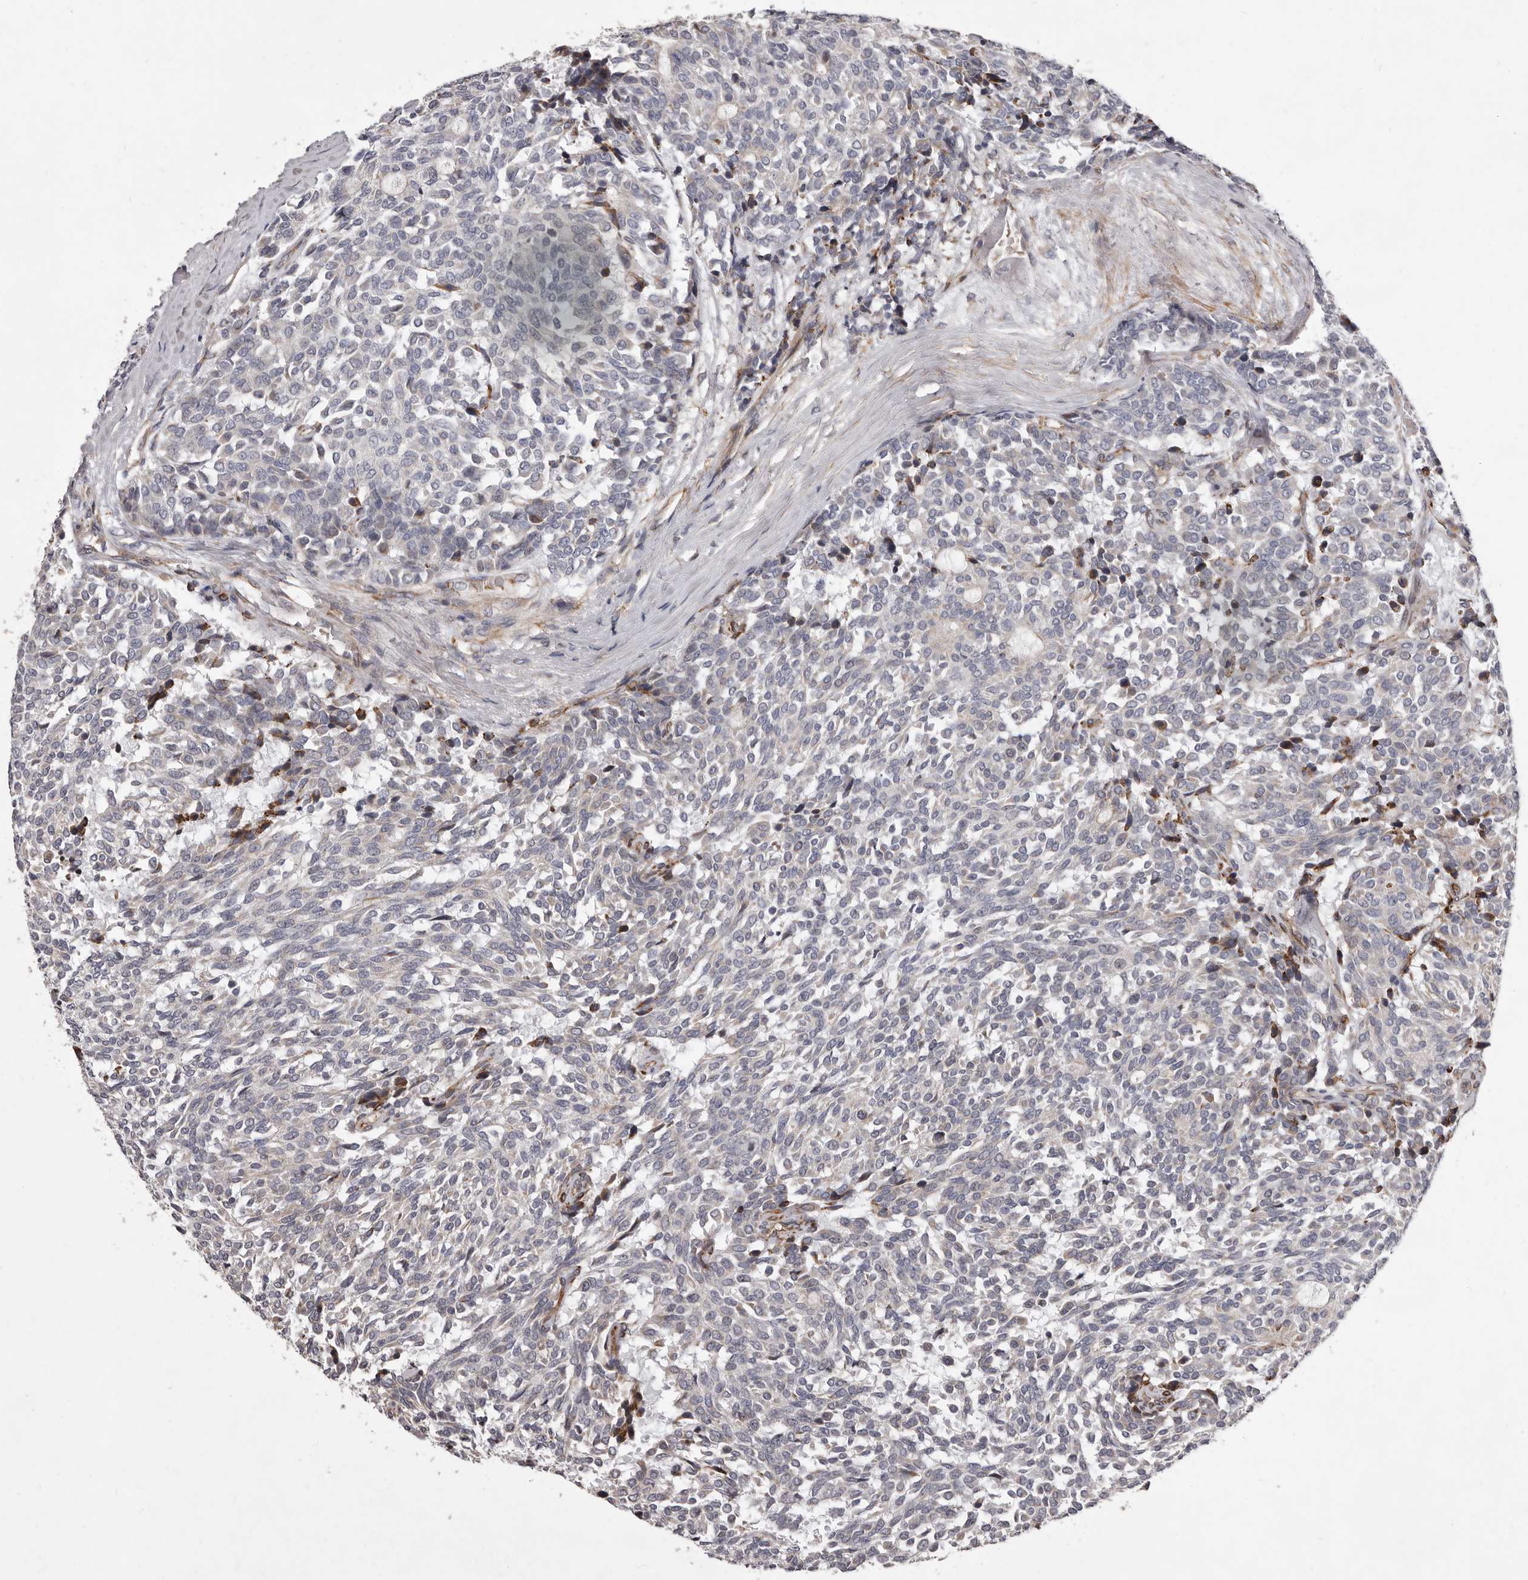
{"staining": {"intensity": "negative", "quantity": "none", "location": "none"}, "tissue": "carcinoid", "cell_type": "Tumor cells", "image_type": "cancer", "snomed": [{"axis": "morphology", "description": "Carcinoid, malignant, NOS"}, {"axis": "topography", "description": "Pancreas"}], "caption": "This is an immunohistochemistry (IHC) photomicrograph of carcinoid (malignant). There is no positivity in tumor cells.", "gene": "ALPK1", "patient": {"sex": "female", "age": 54}}